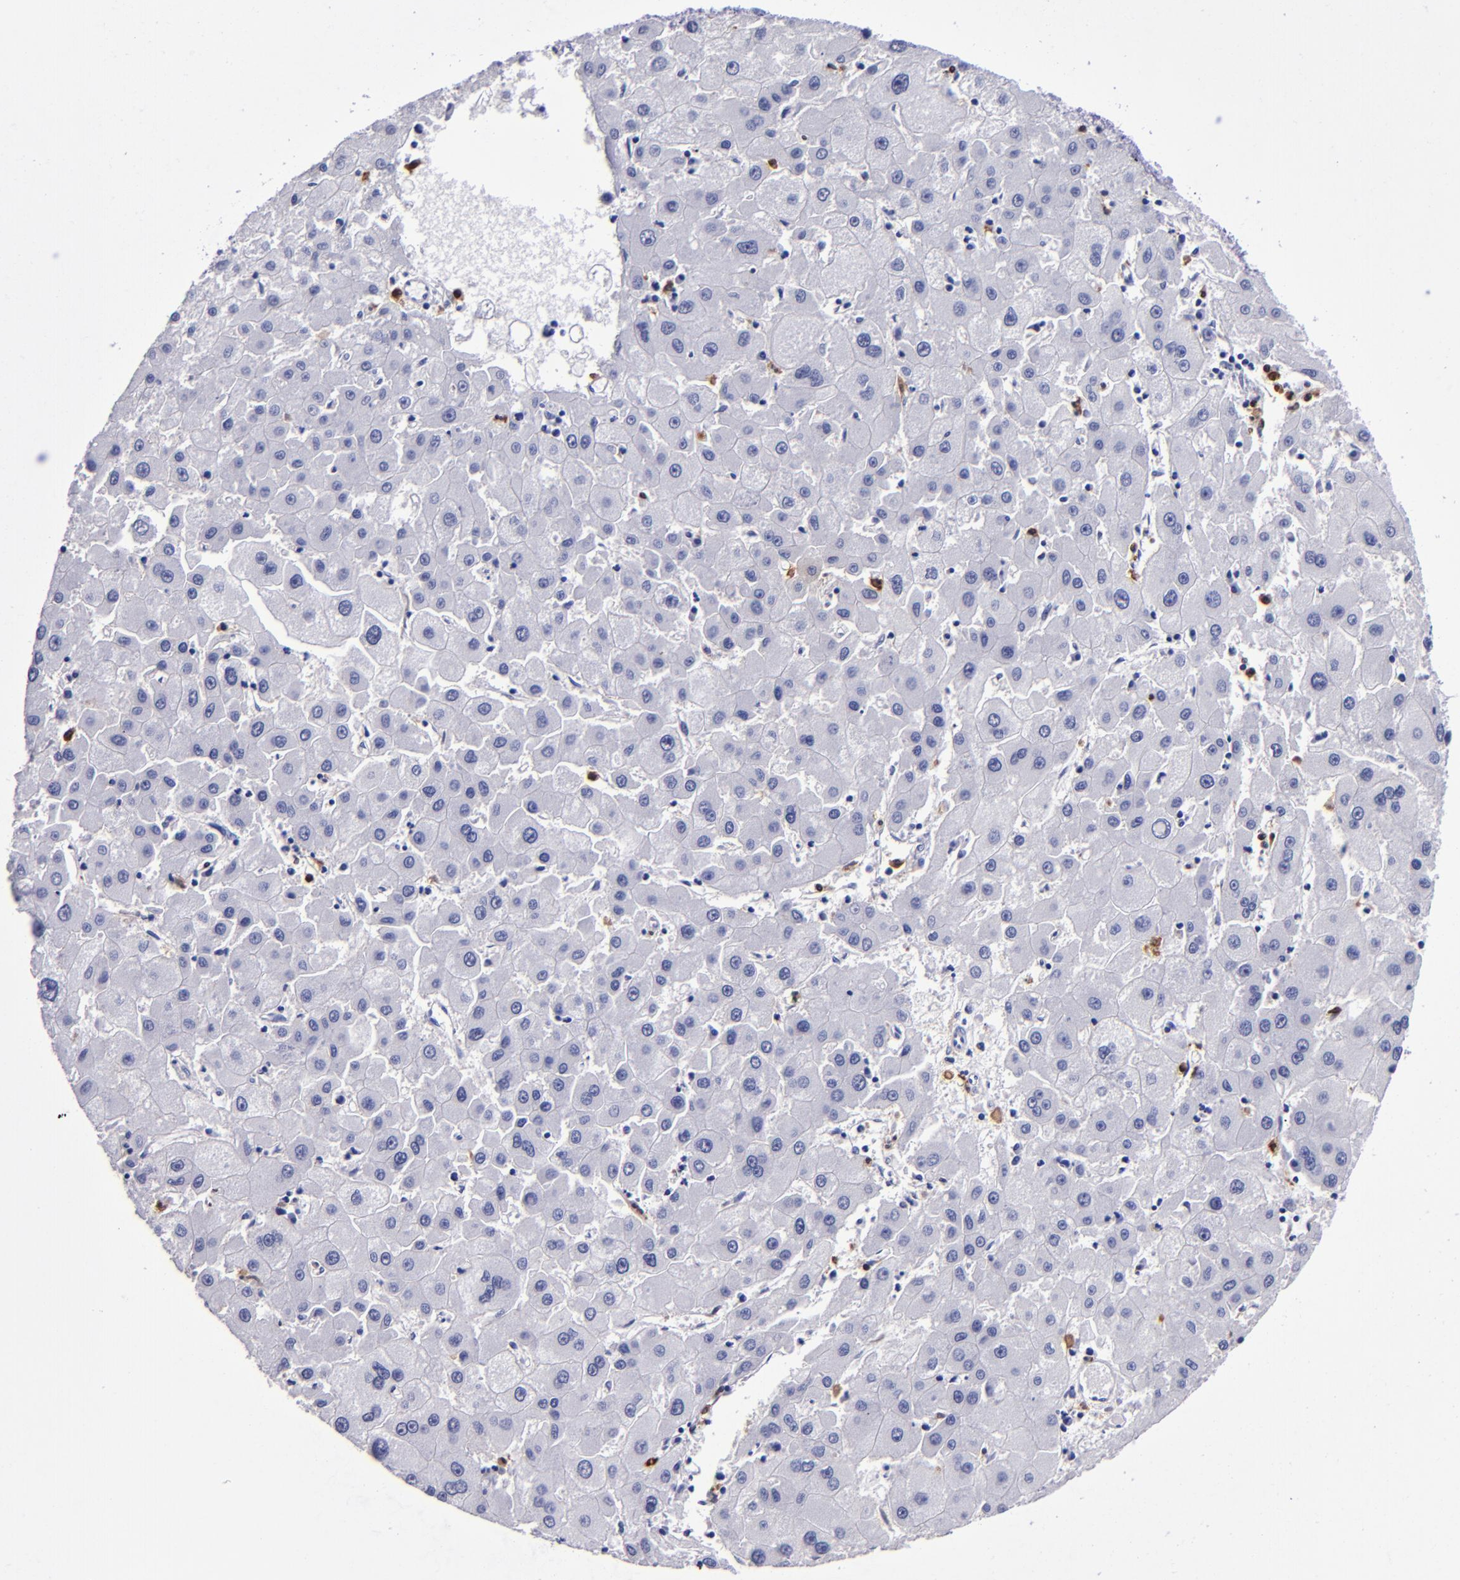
{"staining": {"intensity": "negative", "quantity": "none", "location": "none"}, "tissue": "liver cancer", "cell_type": "Tumor cells", "image_type": "cancer", "snomed": [{"axis": "morphology", "description": "Carcinoma, Hepatocellular, NOS"}, {"axis": "topography", "description": "Liver"}], "caption": "The photomicrograph exhibits no staining of tumor cells in liver cancer.", "gene": "S100A8", "patient": {"sex": "male", "age": 72}}